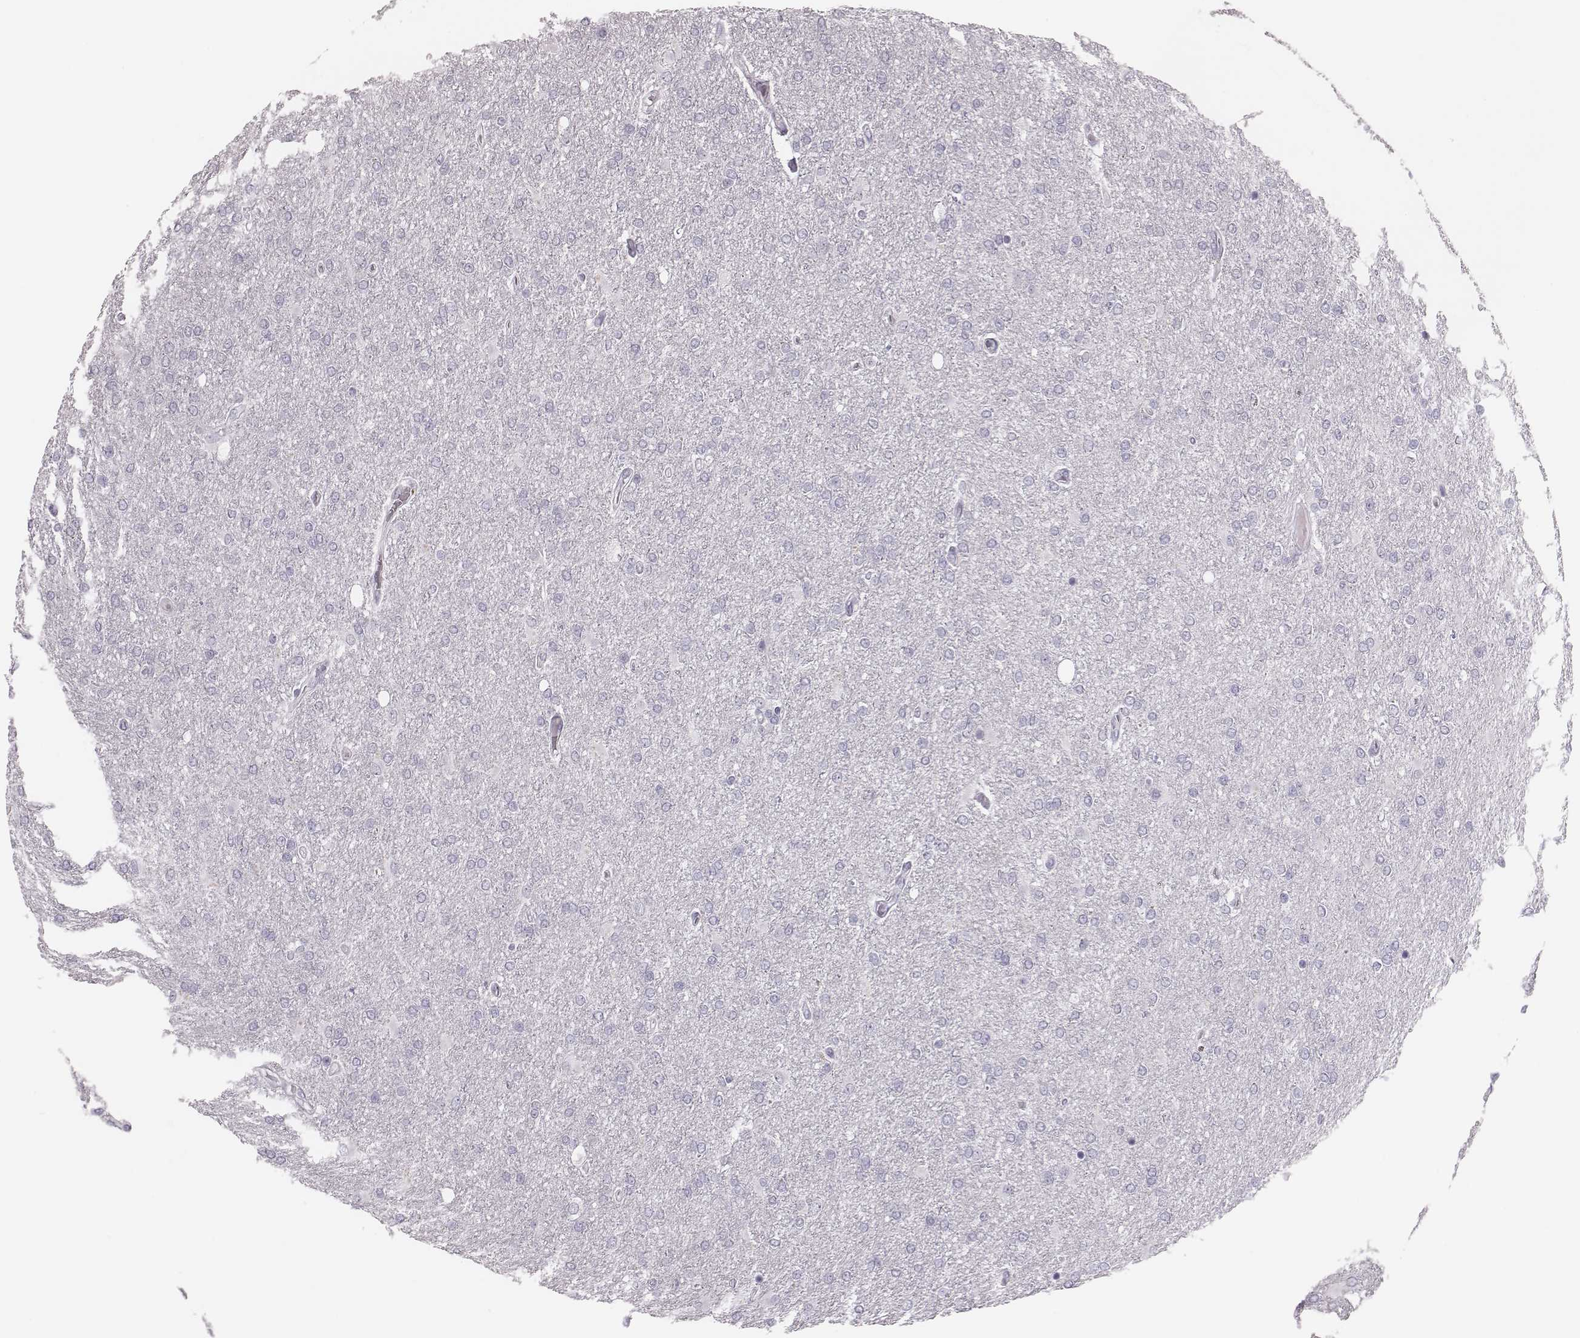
{"staining": {"intensity": "negative", "quantity": "none", "location": "none"}, "tissue": "glioma", "cell_type": "Tumor cells", "image_type": "cancer", "snomed": [{"axis": "morphology", "description": "Glioma, malignant, High grade"}, {"axis": "topography", "description": "Cerebral cortex"}], "caption": "High magnification brightfield microscopy of glioma stained with DAB (3,3'-diaminobenzidine) (brown) and counterstained with hematoxylin (blue): tumor cells show no significant expression.", "gene": "CSH1", "patient": {"sex": "male", "age": 70}}